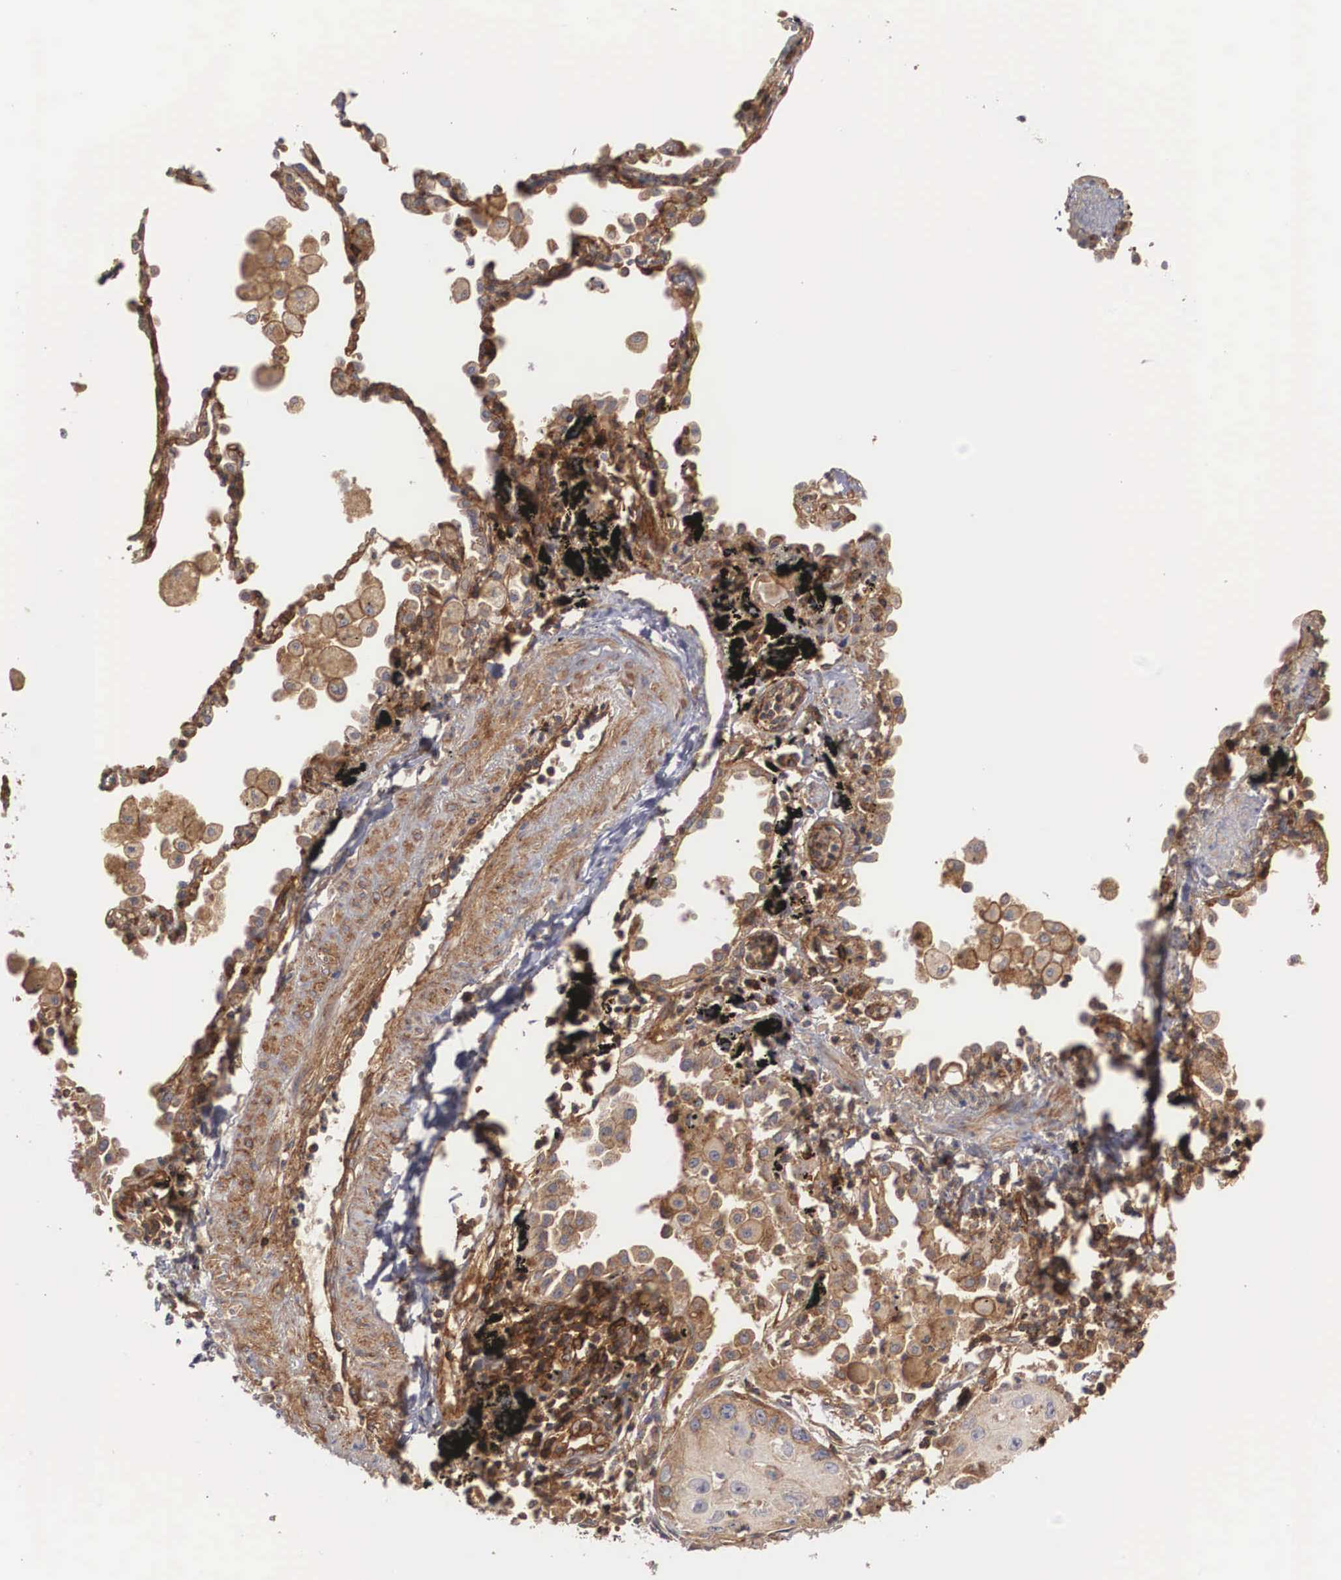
{"staining": {"intensity": "moderate", "quantity": ">75%", "location": "cytoplasmic/membranous"}, "tissue": "lung cancer", "cell_type": "Tumor cells", "image_type": "cancer", "snomed": [{"axis": "morphology", "description": "Squamous cell carcinoma, NOS"}, {"axis": "topography", "description": "Lung"}], "caption": "Protein expression by IHC exhibits moderate cytoplasmic/membranous expression in about >75% of tumor cells in lung squamous cell carcinoma. Using DAB (brown) and hematoxylin (blue) stains, captured at high magnification using brightfield microscopy.", "gene": "ARMCX4", "patient": {"sex": "male", "age": 71}}